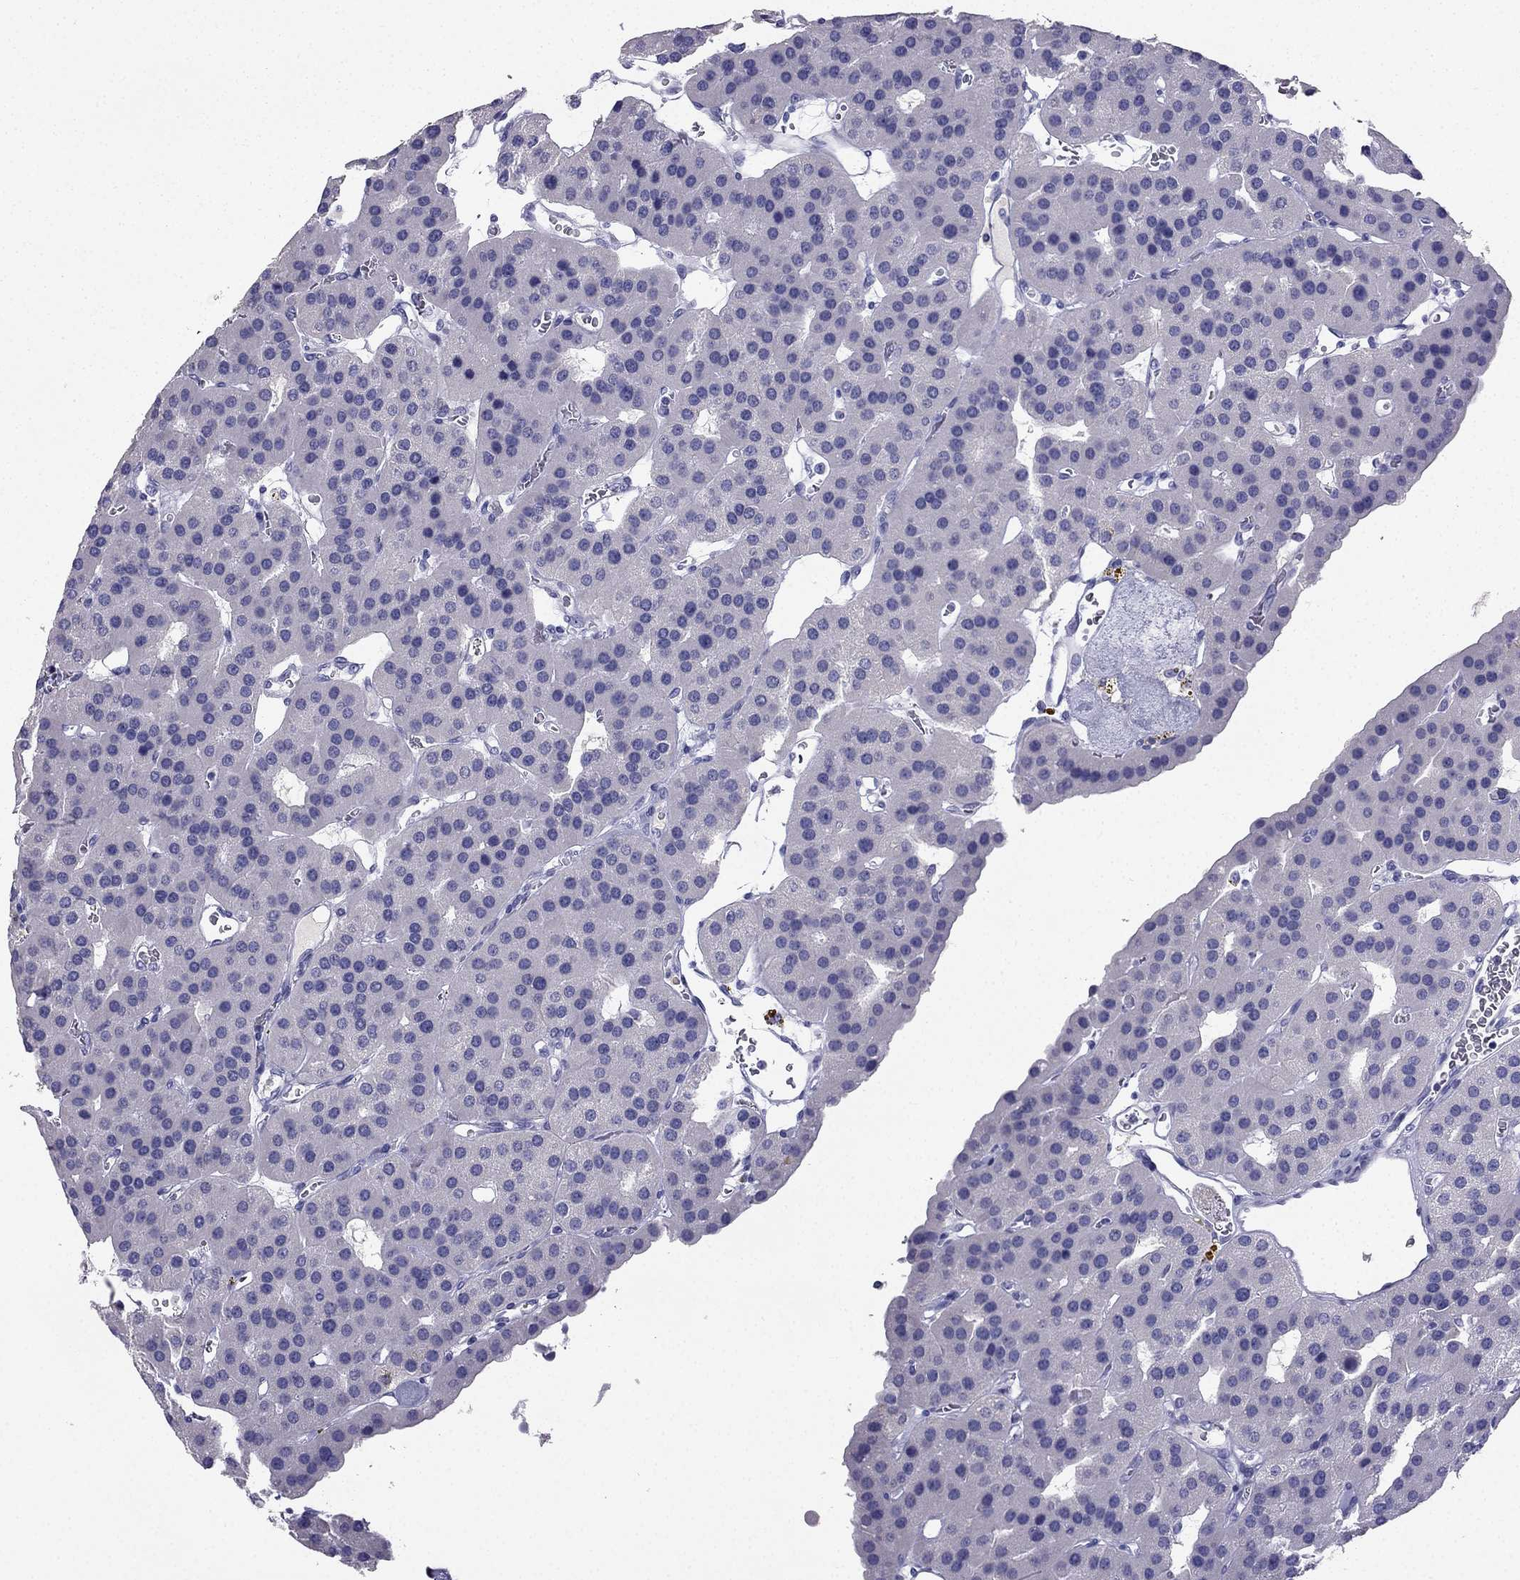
{"staining": {"intensity": "negative", "quantity": "none", "location": "none"}, "tissue": "parathyroid gland", "cell_type": "Glandular cells", "image_type": "normal", "snomed": [{"axis": "morphology", "description": "Normal tissue, NOS"}, {"axis": "morphology", "description": "Adenoma, NOS"}, {"axis": "topography", "description": "Parathyroid gland"}], "caption": "The photomicrograph shows no significant positivity in glandular cells of parathyroid gland.", "gene": "NPTX1", "patient": {"sex": "female", "age": 86}}